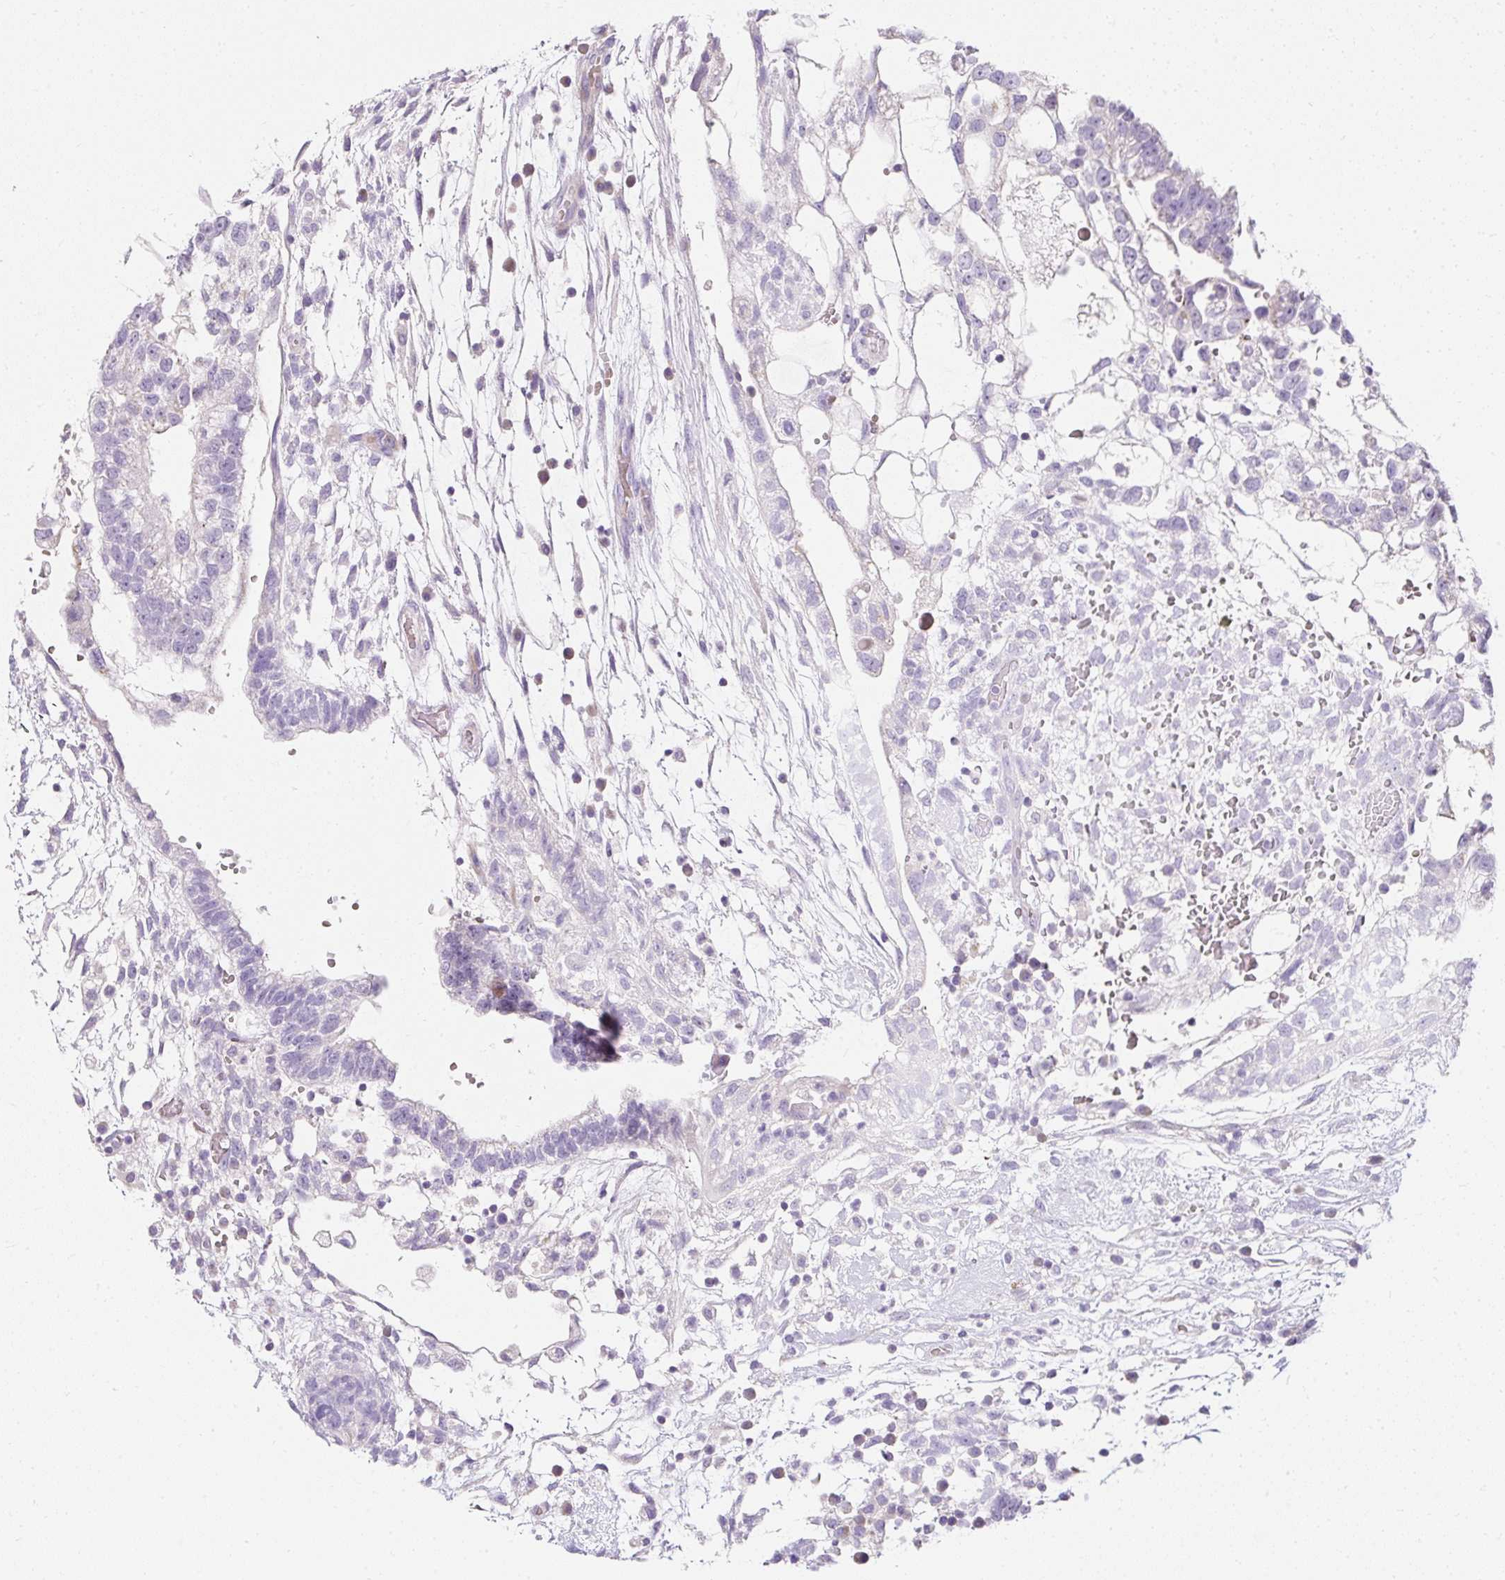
{"staining": {"intensity": "negative", "quantity": "none", "location": "none"}, "tissue": "testis cancer", "cell_type": "Tumor cells", "image_type": "cancer", "snomed": [{"axis": "morphology", "description": "Carcinoma, Embryonal, NOS"}, {"axis": "topography", "description": "Testis"}], "caption": "IHC histopathology image of human testis embryonal carcinoma stained for a protein (brown), which exhibits no staining in tumor cells.", "gene": "DTX4", "patient": {"sex": "male", "age": 32}}